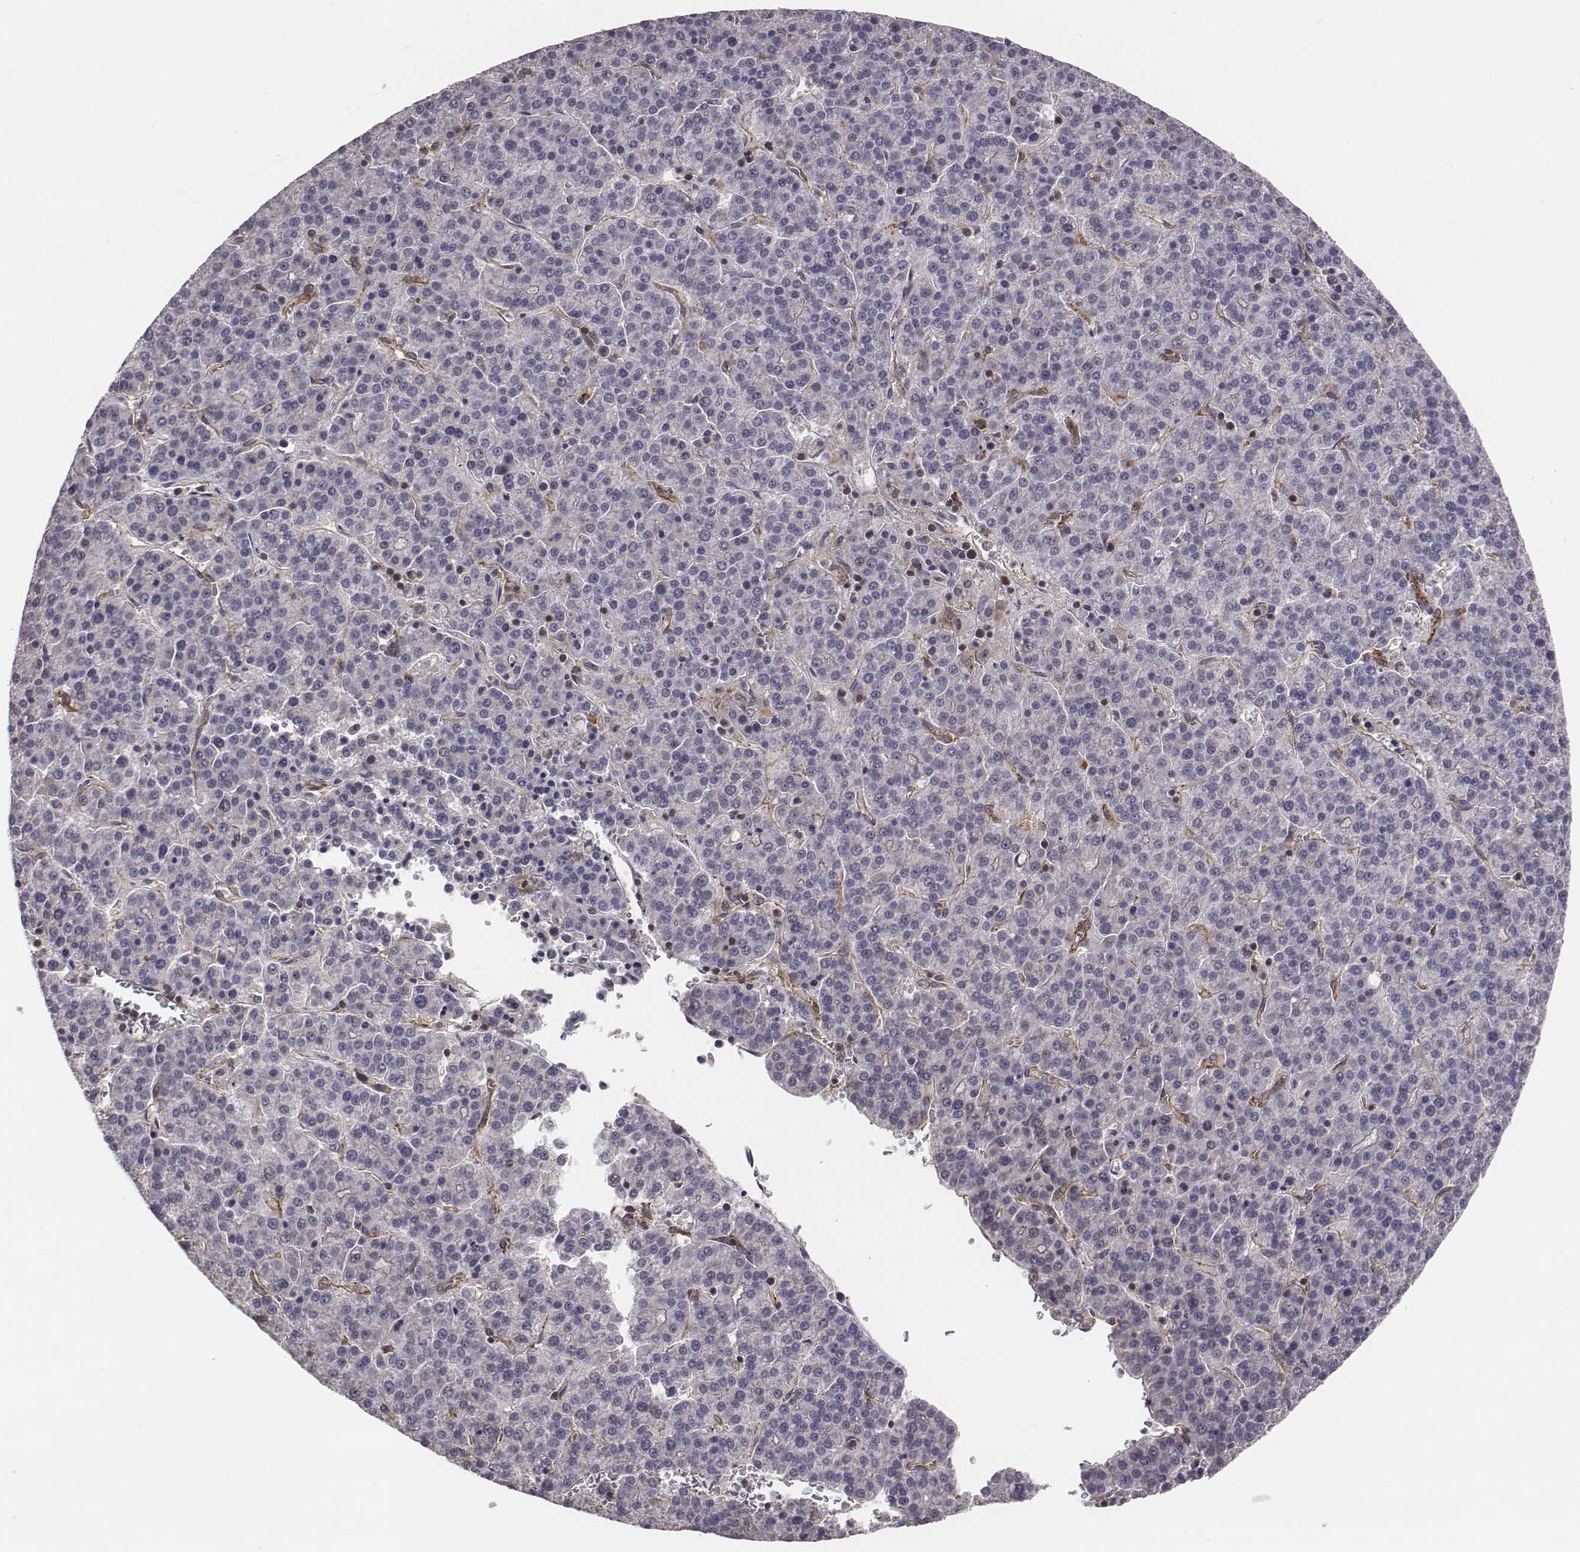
{"staining": {"intensity": "negative", "quantity": "none", "location": "none"}, "tissue": "liver cancer", "cell_type": "Tumor cells", "image_type": "cancer", "snomed": [{"axis": "morphology", "description": "Carcinoma, Hepatocellular, NOS"}, {"axis": "topography", "description": "Liver"}], "caption": "DAB (3,3'-diaminobenzidine) immunohistochemical staining of human liver hepatocellular carcinoma displays no significant expression in tumor cells.", "gene": "PTPRG", "patient": {"sex": "female", "age": 58}}